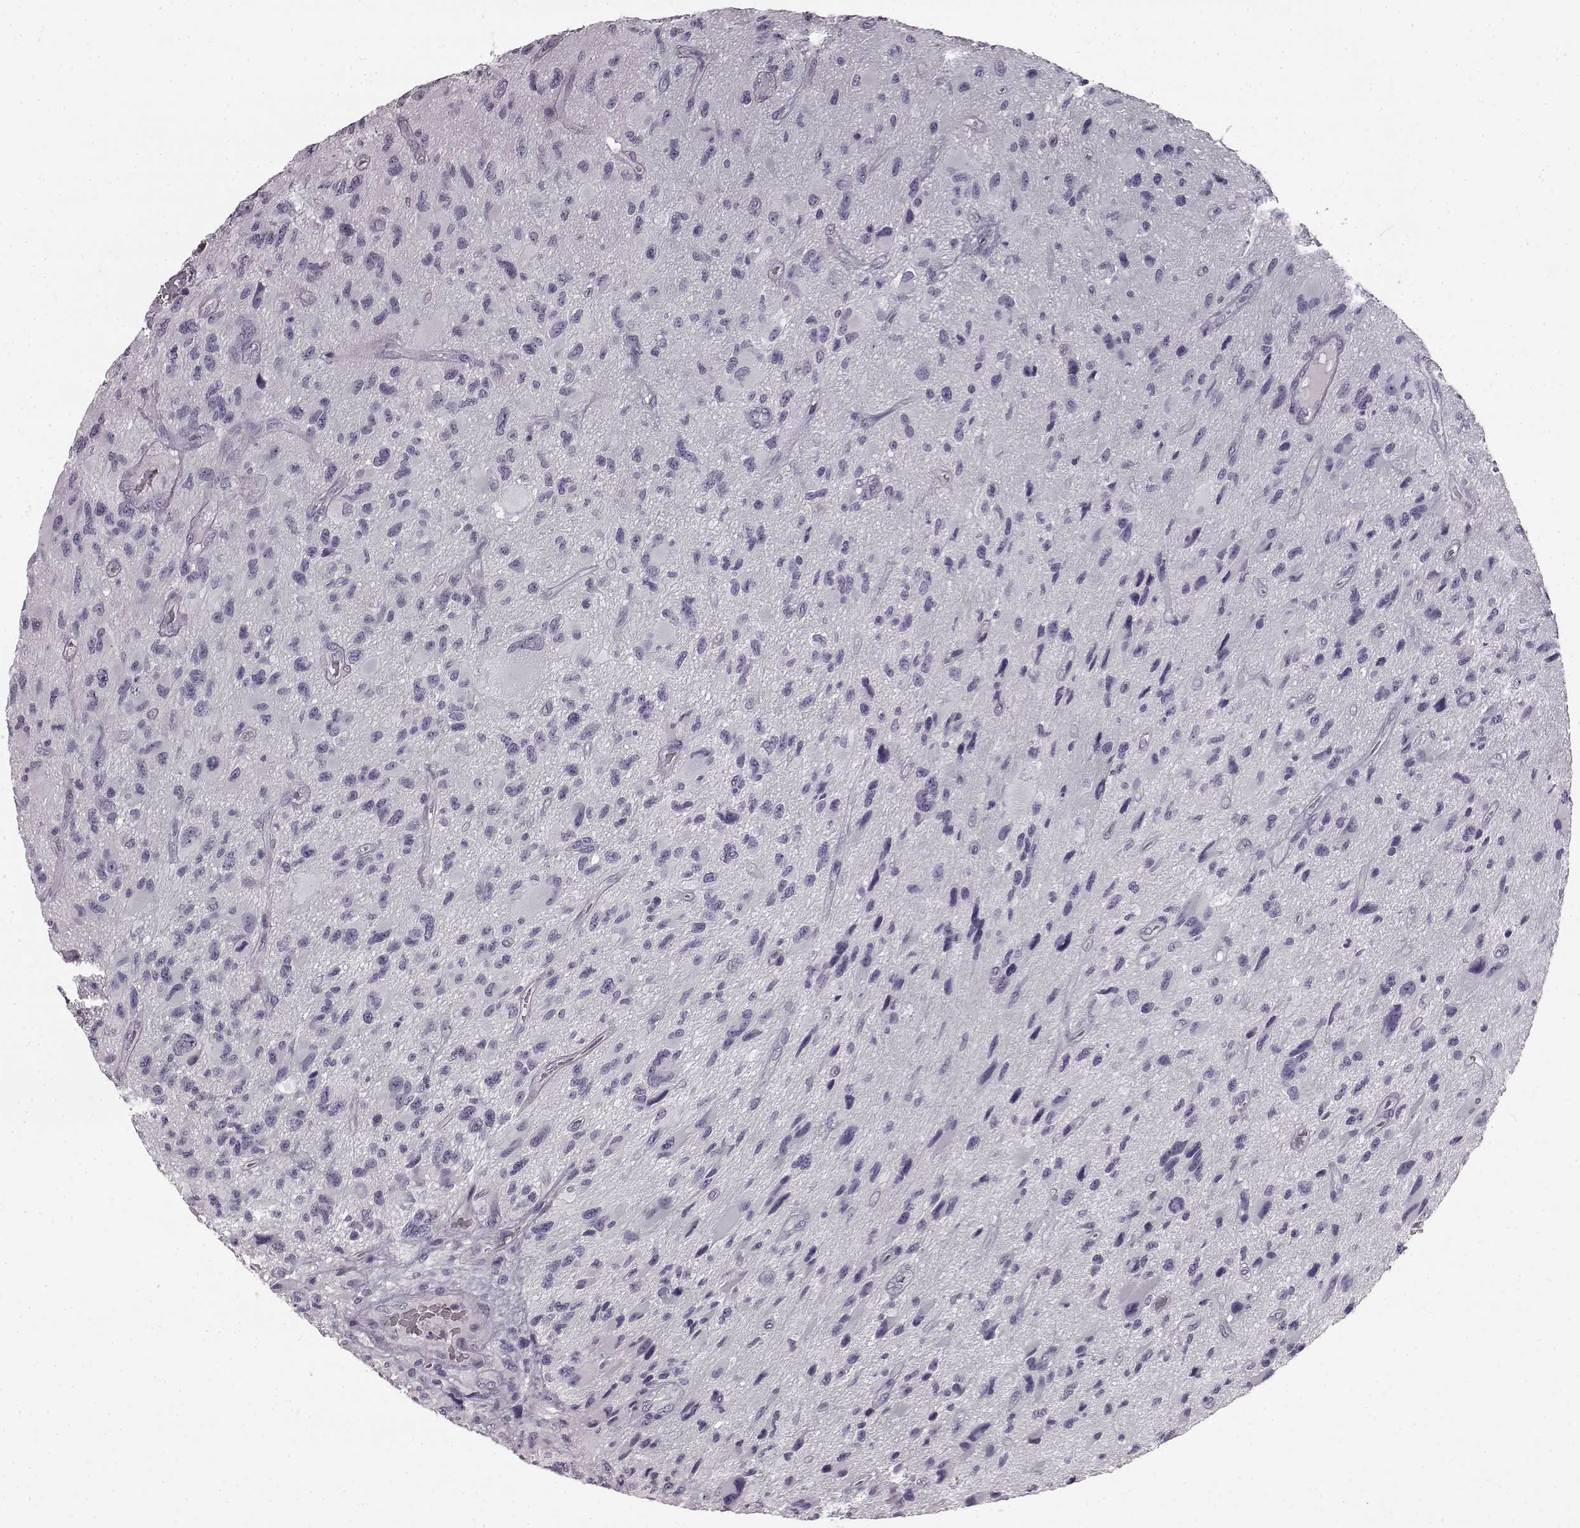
{"staining": {"intensity": "negative", "quantity": "none", "location": "none"}, "tissue": "glioma", "cell_type": "Tumor cells", "image_type": "cancer", "snomed": [{"axis": "morphology", "description": "Glioma, malignant, NOS"}, {"axis": "morphology", "description": "Glioma, malignant, High grade"}, {"axis": "topography", "description": "Brain"}], "caption": "Tumor cells are negative for brown protein staining in glioma (malignant).", "gene": "KRT85", "patient": {"sex": "female", "age": 71}}